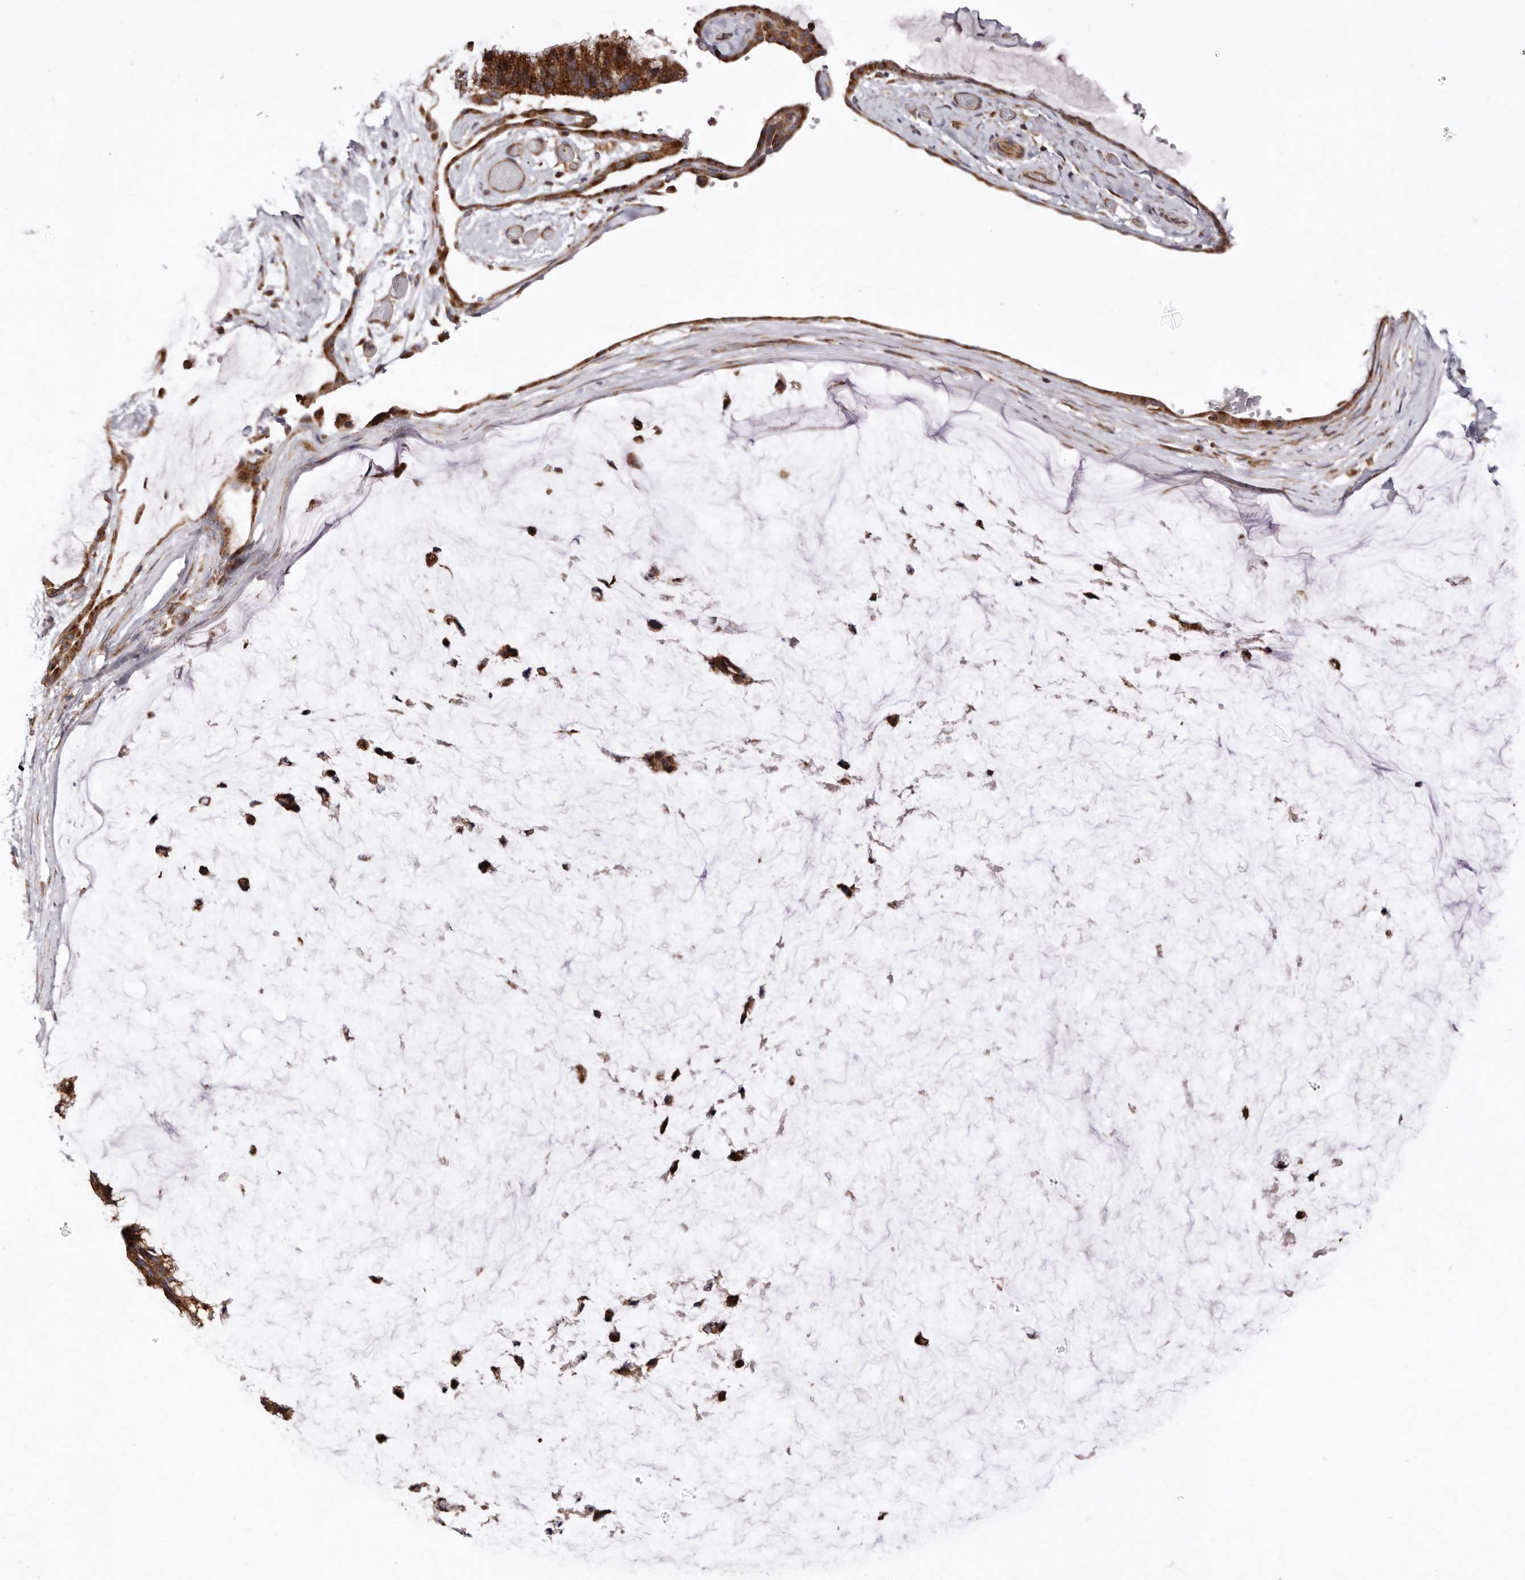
{"staining": {"intensity": "moderate", "quantity": ">75%", "location": "cytoplasmic/membranous"}, "tissue": "ovarian cancer", "cell_type": "Tumor cells", "image_type": "cancer", "snomed": [{"axis": "morphology", "description": "Cystadenocarcinoma, mucinous, NOS"}, {"axis": "topography", "description": "Ovary"}], "caption": "IHC staining of ovarian cancer, which demonstrates medium levels of moderate cytoplasmic/membranous positivity in approximately >75% of tumor cells indicating moderate cytoplasmic/membranous protein positivity. The staining was performed using DAB (brown) for protein detection and nuclei were counterstained in hematoxylin (blue).", "gene": "COQ8B", "patient": {"sex": "female", "age": 39}}